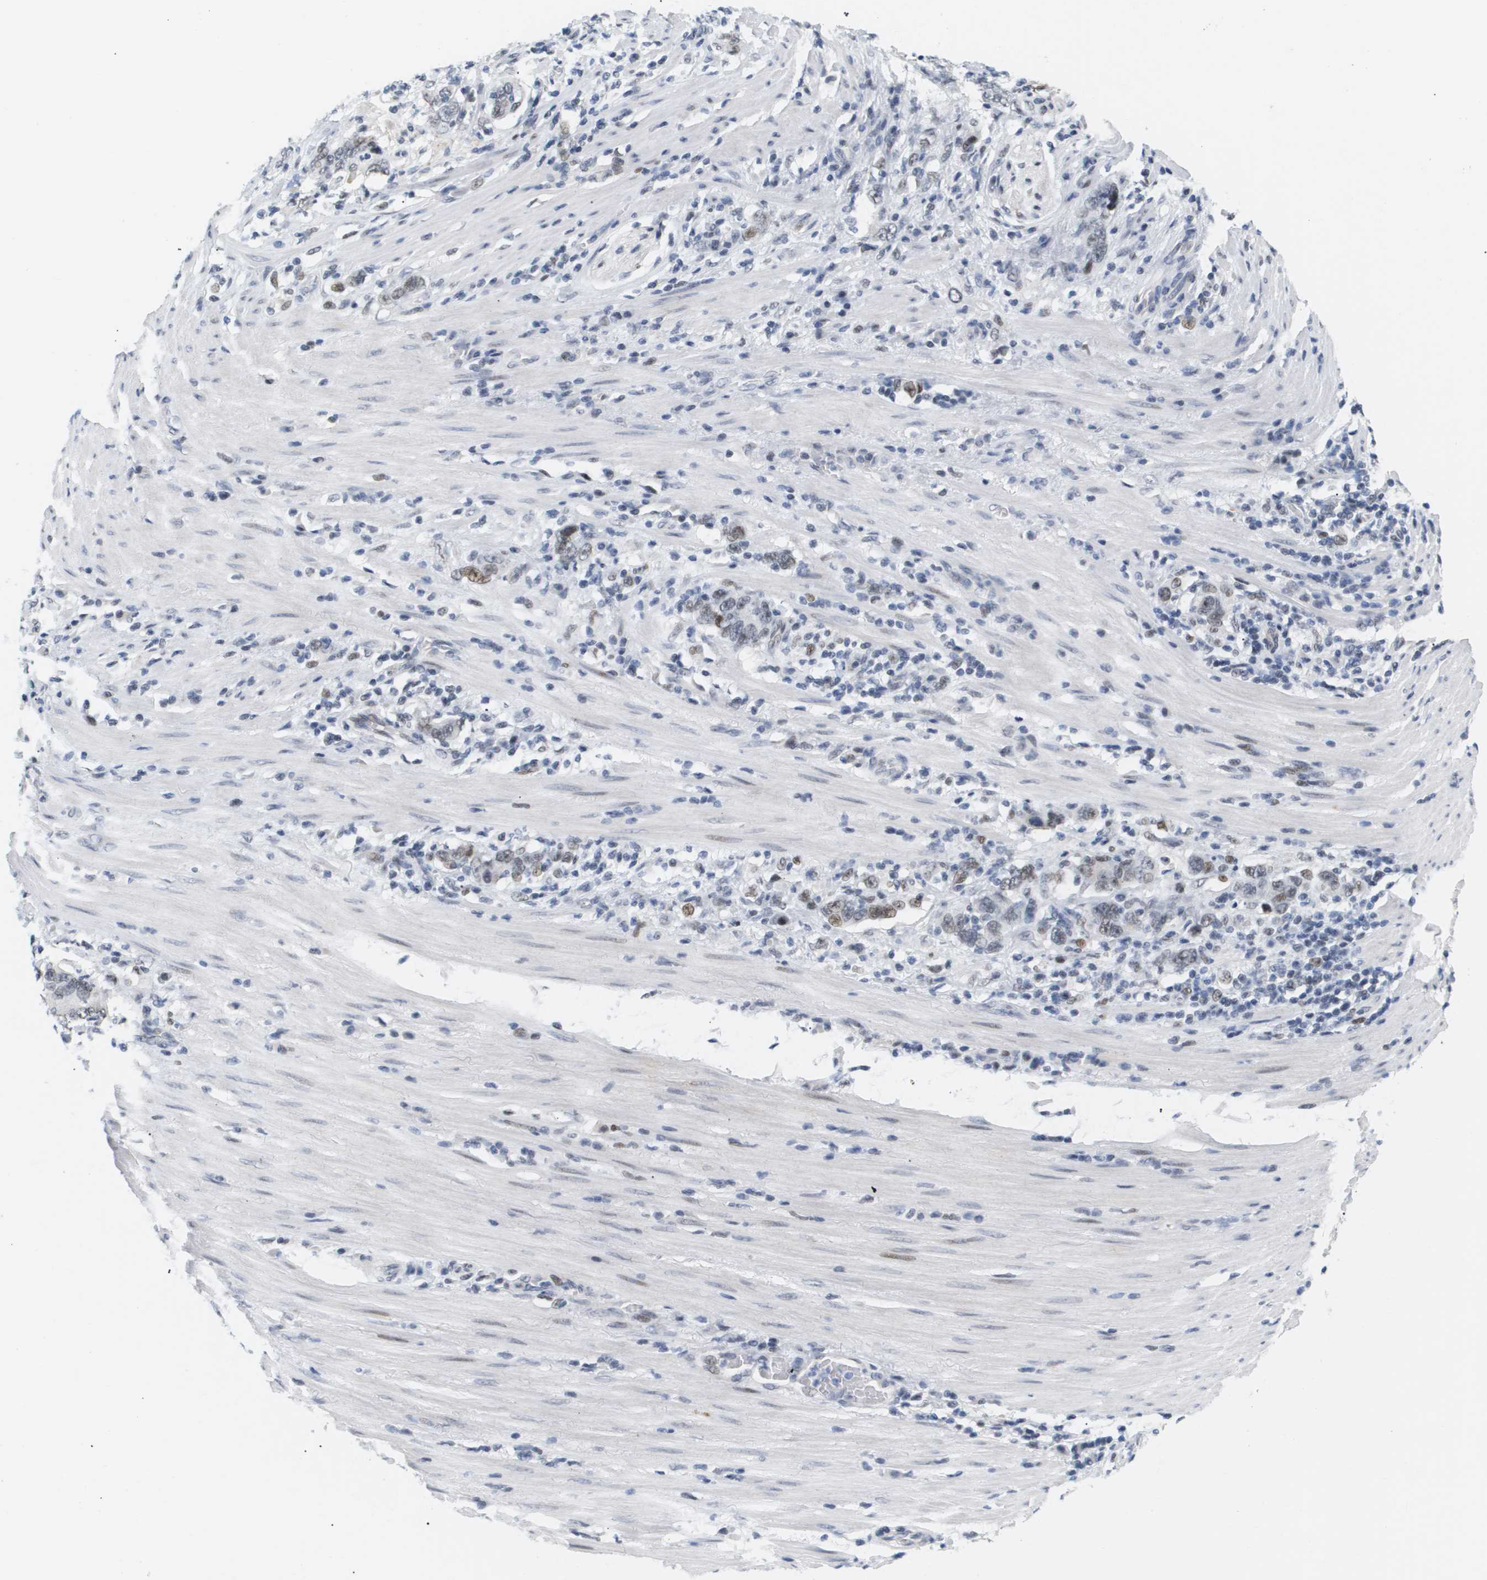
{"staining": {"intensity": "weak", "quantity": "25%-75%", "location": "nuclear"}, "tissue": "stomach cancer", "cell_type": "Tumor cells", "image_type": "cancer", "snomed": [{"axis": "morphology", "description": "Adenocarcinoma, NOS"}, {"axis": "topography", "description": "Stomach, lower"}], "caption": "Stomach cancer (adenocarcinoma) stained with a protein marker demonstrates weak staining in tumor cells.", "gene": "PPARD", "patient": {"sex": "female", "age": 72}}